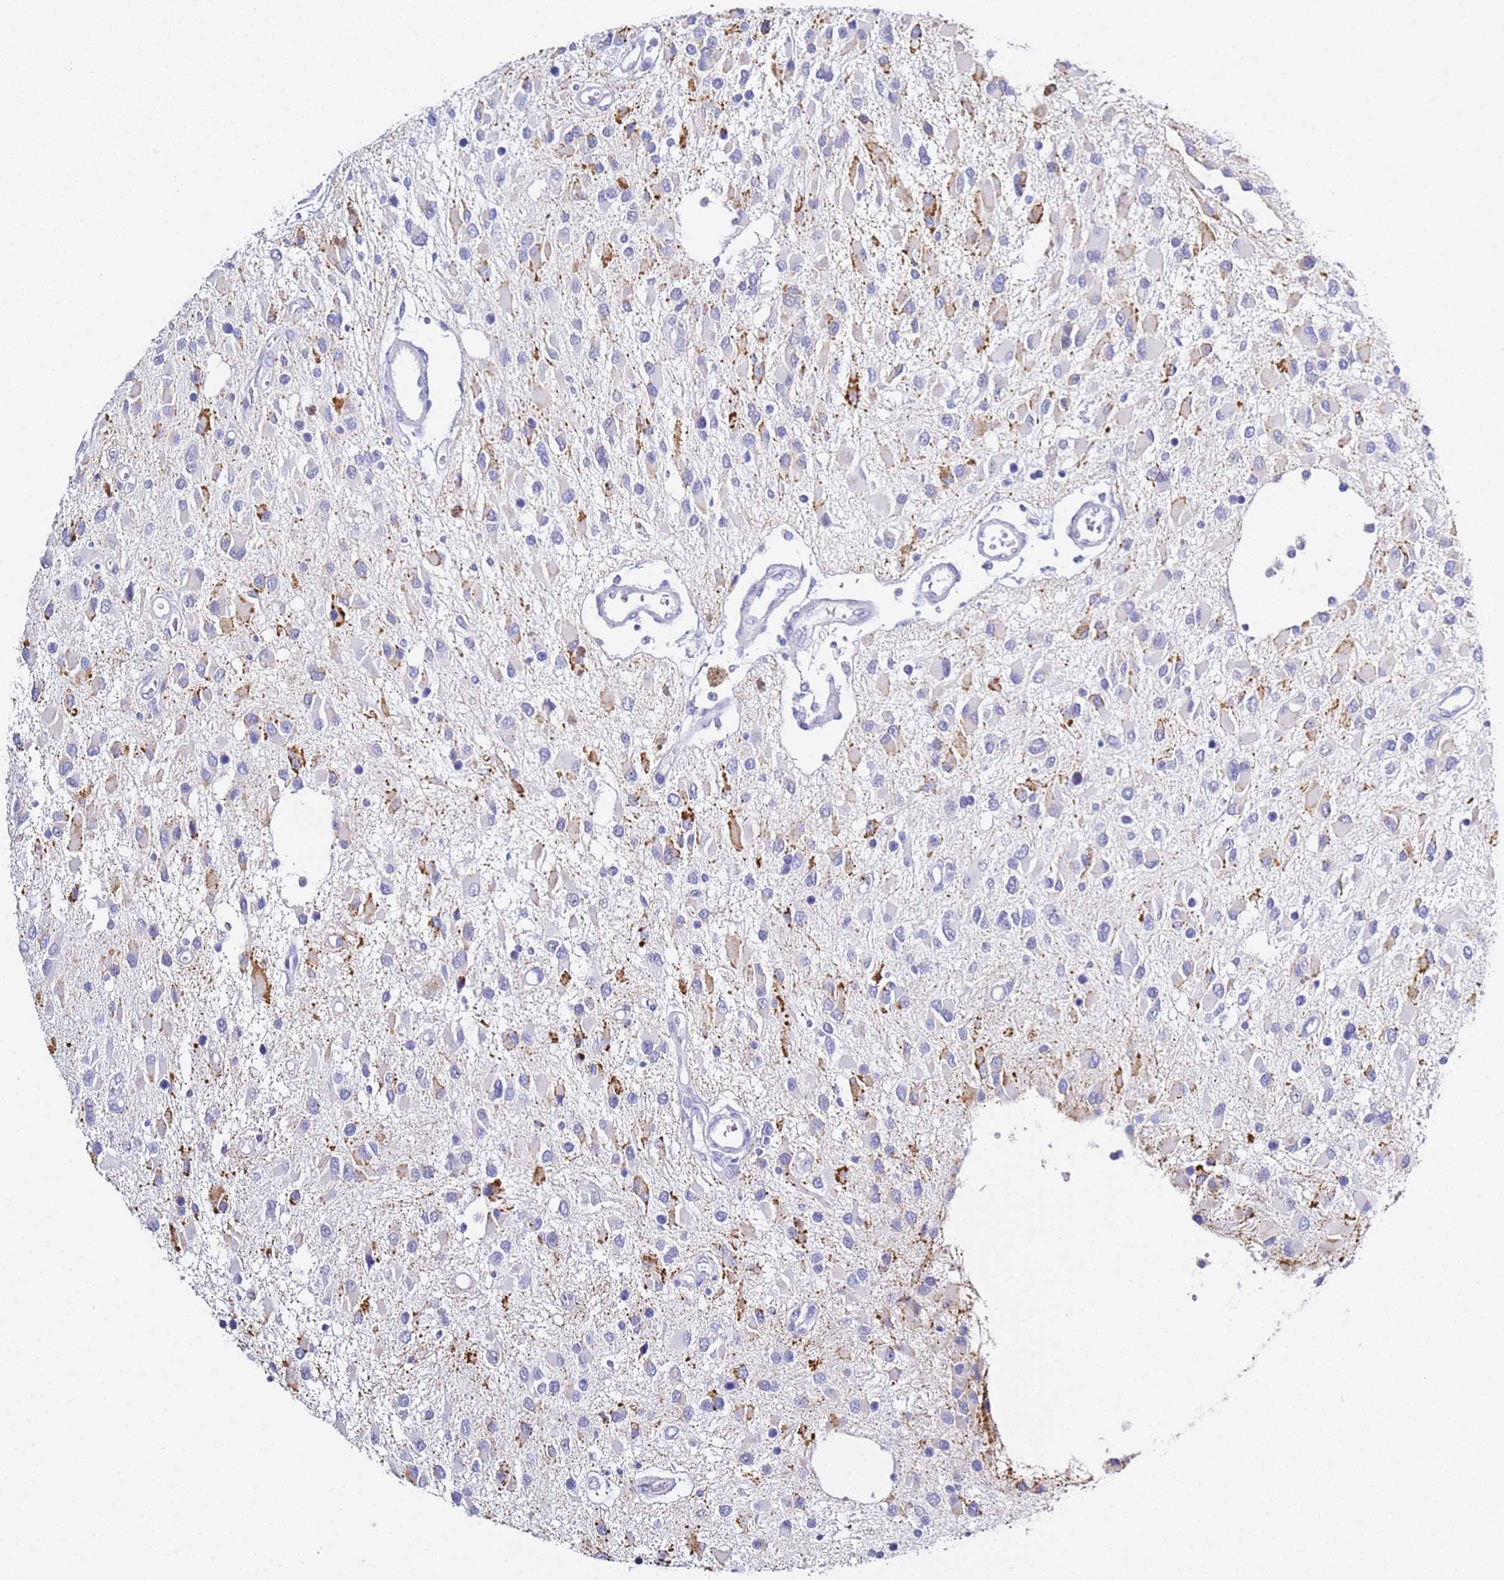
{"staining": {"intensity": "negative", "quantity": "none", "location": "none"}, "tissue": "glioma", "cell_type": "Tumor cells", "image_type": "cancer", "snomed": [{"axis": "morphology", "description": "Glioma, malignant, High grade"}, {"axis": "topography", "description": "Brain"}], "caption": "Immunohistochemical staining of human high-grade glioma (malignant) shows no significant staining in tumor cells. (Brightfield microscopy of DAB (3,3'-diaminobenzidine) immunohistochemistry at high magnification).", "gene": "PTBP2", "patient": {"sex": "male", "age": 53}}